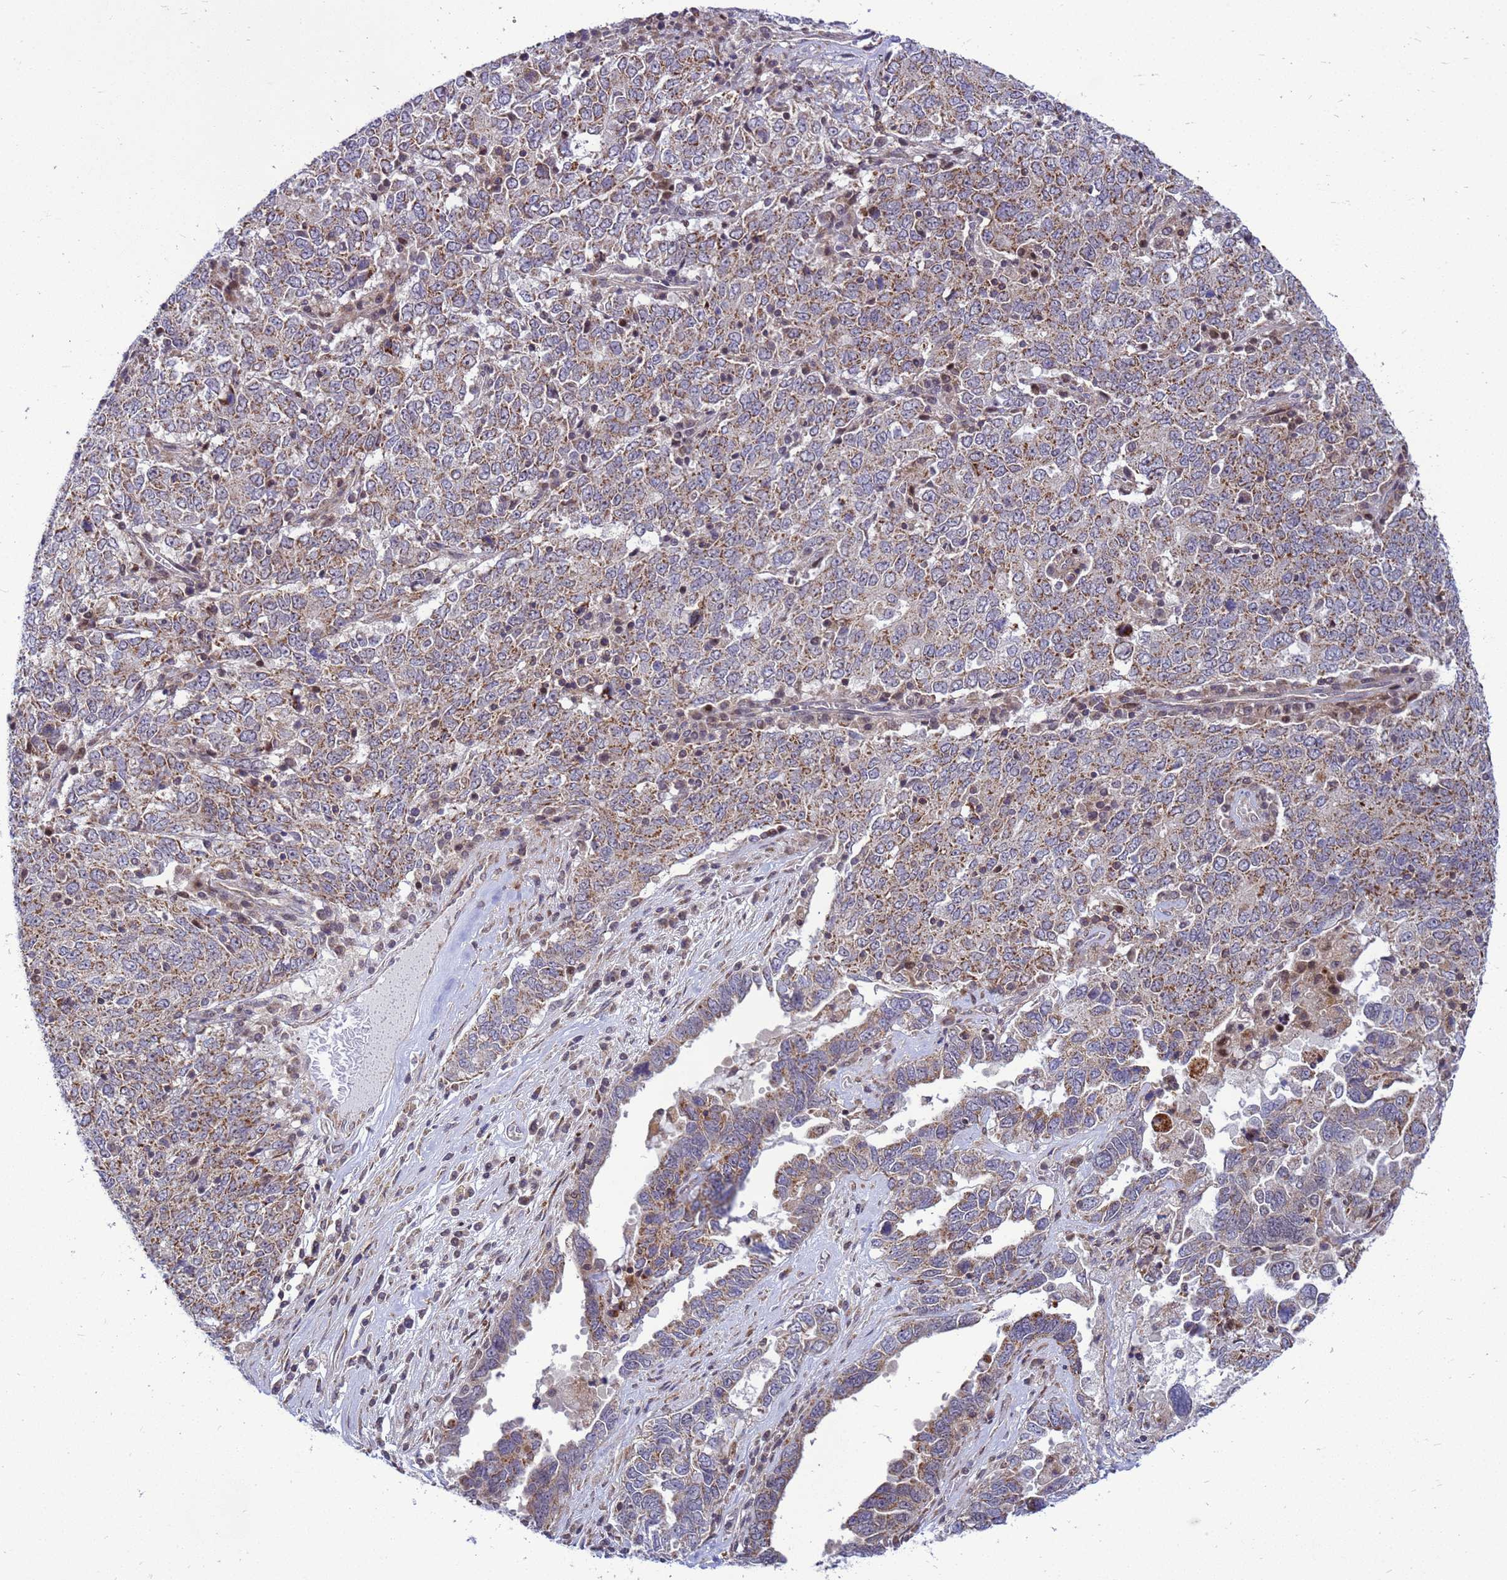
{"staining": {"intensity": "moderate", "quantity": ">75%", "location": "cytoplasmic/membranous"}, "tissue": "ovarian cancer", "cell_type": "Tumor cells", "image_type": "cancer", "snomed": [{"axis": "morphology", "description": "Carcinoma, endometroid"}, {"axis": "topography", "description": "Ovary"}], "caption": "Protein analysis of ovarian cancer tissue reveals moderate cytoplasmic/membranous positivity in about >75% of tumor cells.", "gene": "C12orf43", "patient": {"sex": "female", "age": 62}}